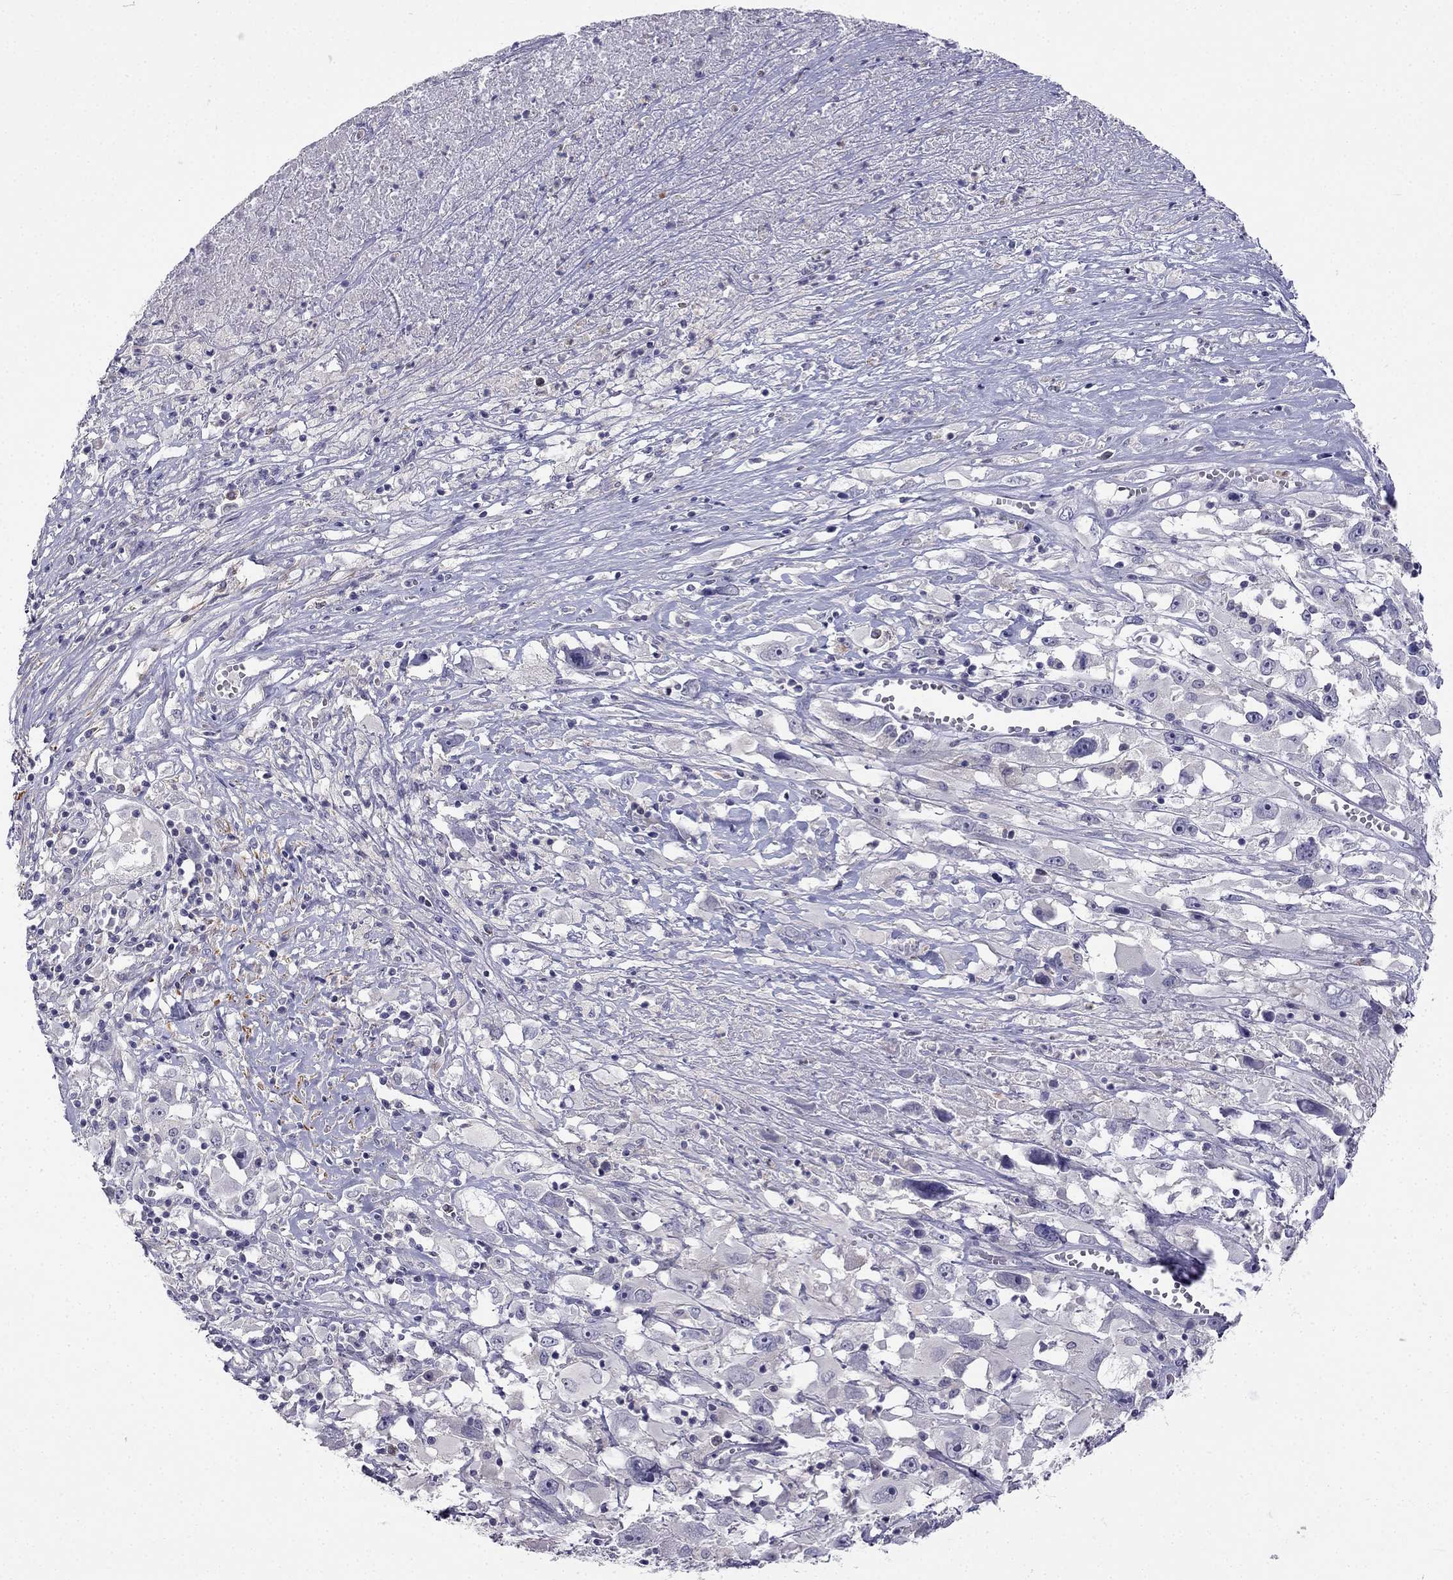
{"staining": {"intensity": "negative", "quantity": "none", "location": "none"}, "tissue": "melanoma", "cell_type": "Tumor cells", "image_type": "cancer", "snomed": [{"axis": "morphology", "description": "Malignant melanoma, Metastatic site"}, {"axis": "topography", "description": "Soft tissue"}], "caption": "Tumor cells show no significant positivity in melanoma.", "gene": "C16orf89", "patient": {"sex": "male", "age": 50}}